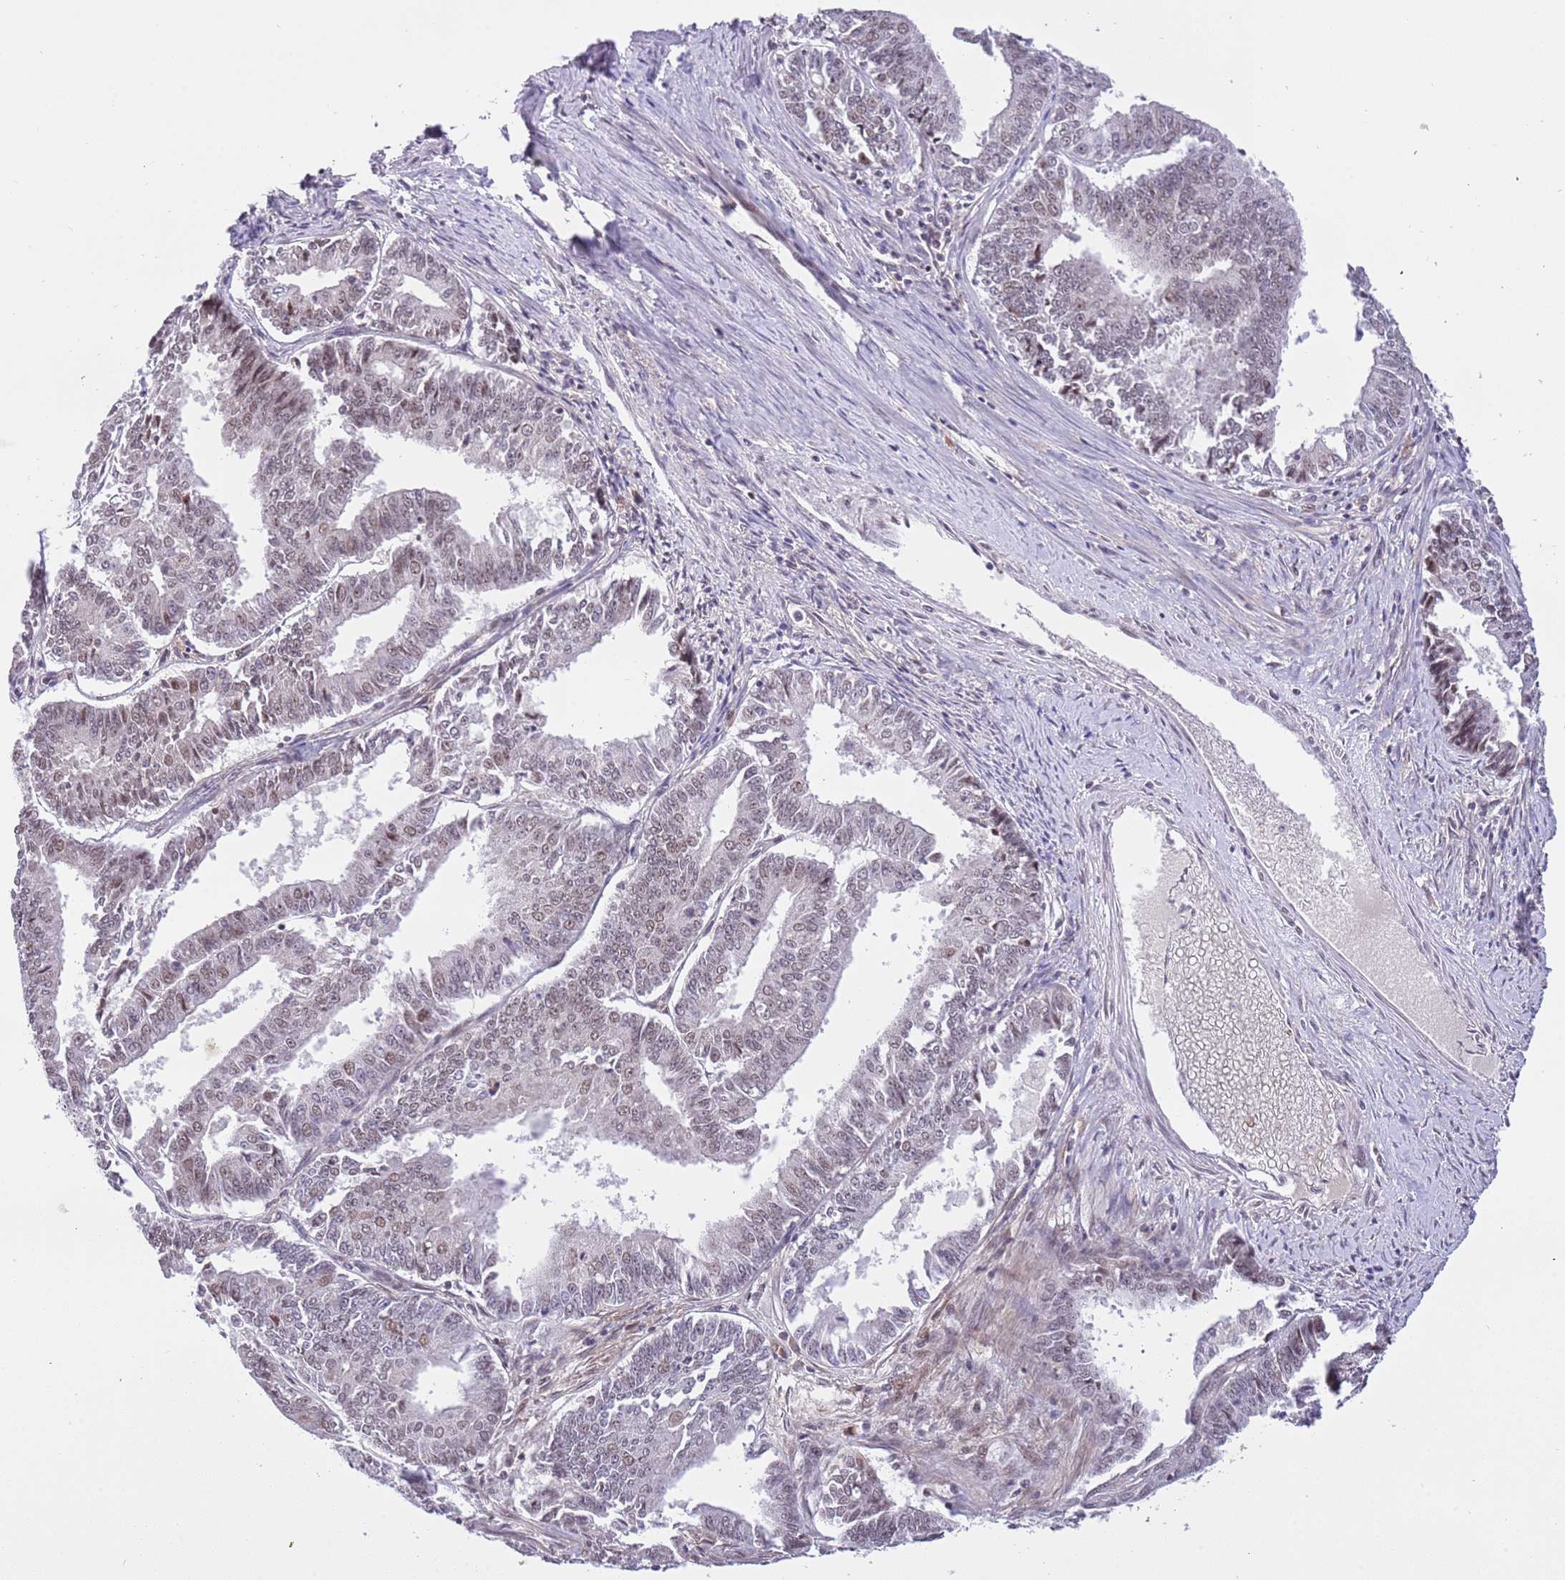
{"staining": {"intensity": "weak", "quantity": "25%-75%", "location": "nuclear"}, "tissue": "endometrial cancer", "cell_type": "Tumor cells", "image_type": "cancer", "snomed": [{"axis": "morphology", "description": "Adenocarcinoma, NOS"}, {"axis": "topography", "description": "Endometrium"}], "caption": "Endometrial cancer (adenocarcinoma) stained with a protein marker demonstrates weak staining in tumor cells.", "gene": "MAGEF1", "patient": {"sex": "female", "age": 73}}